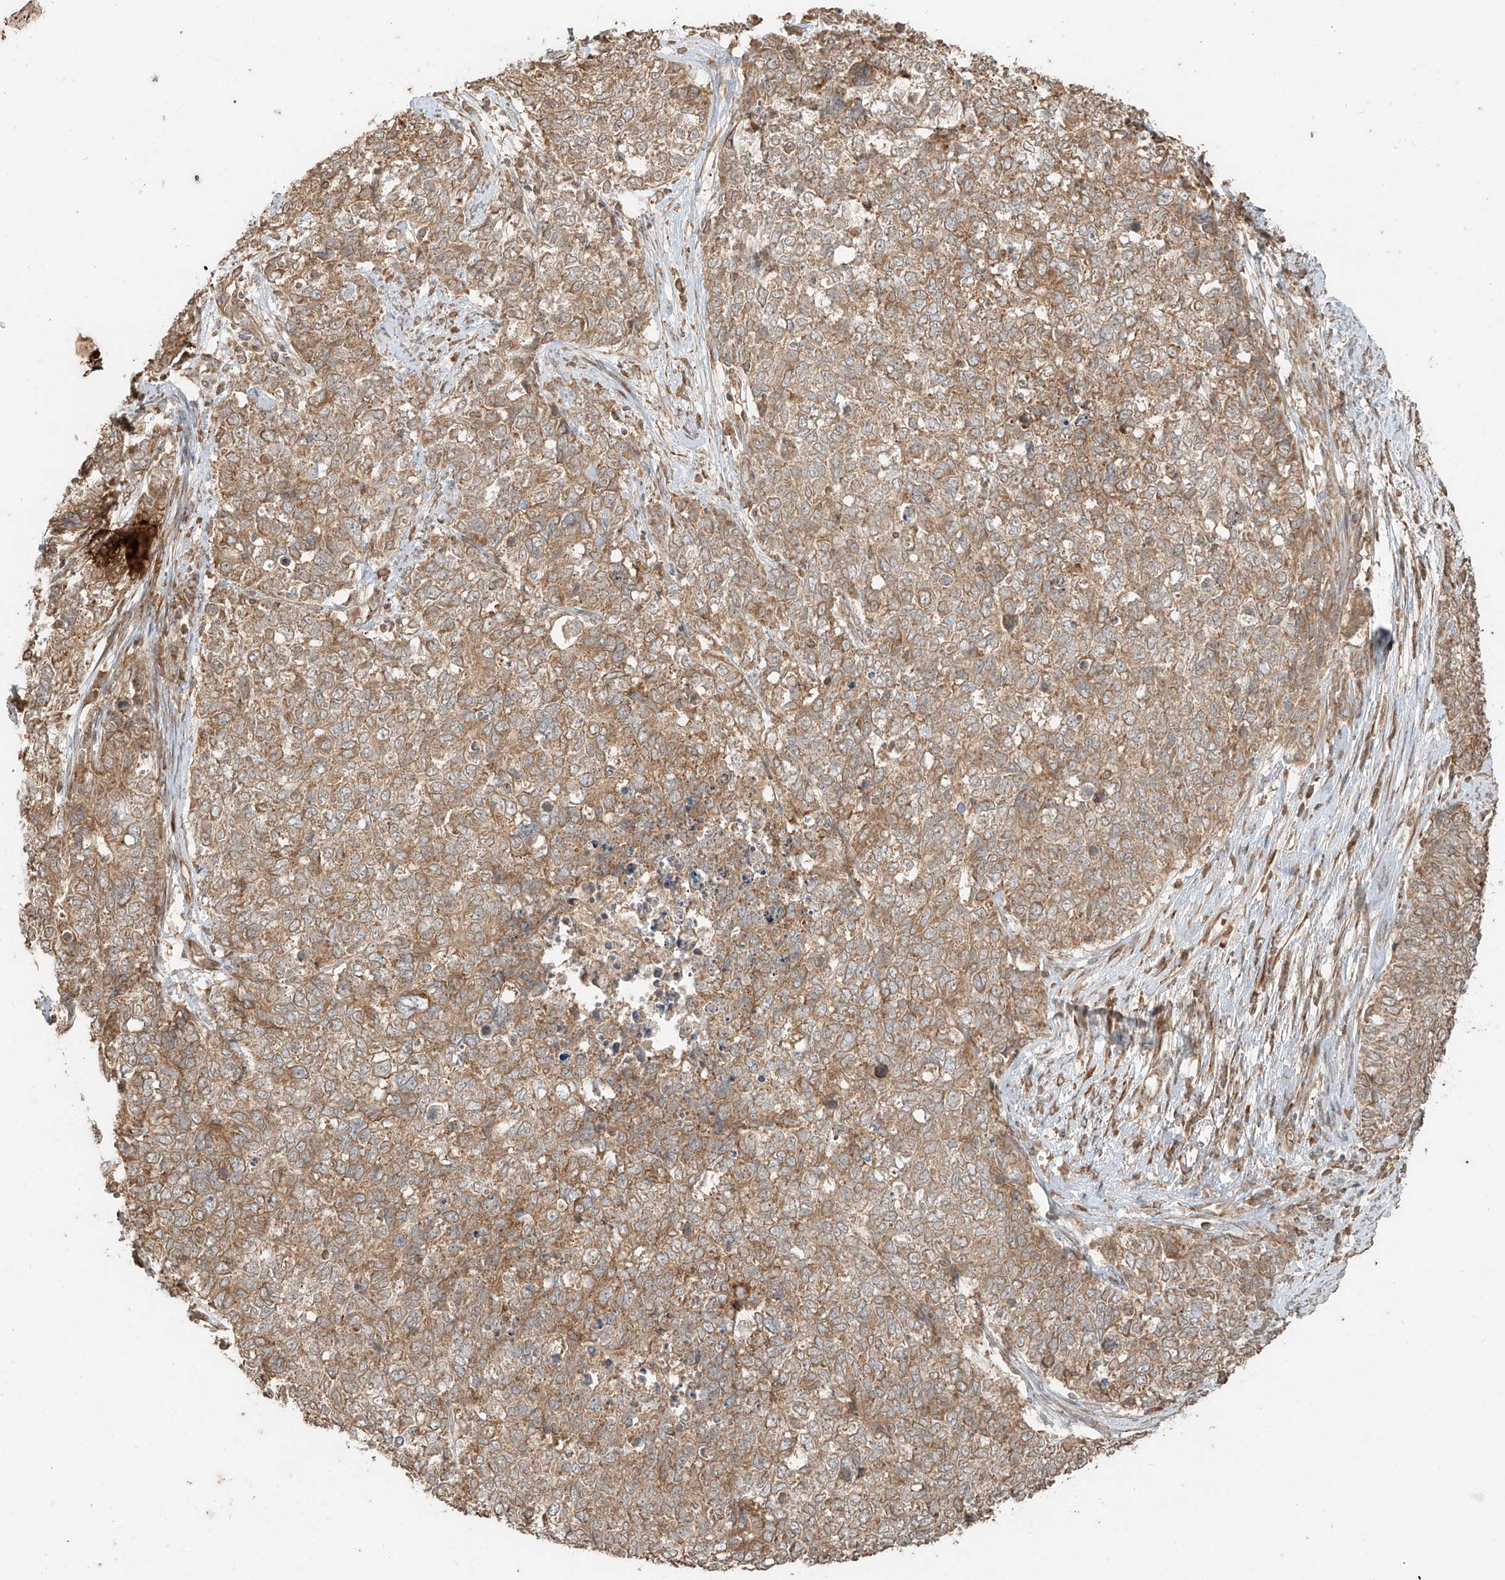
{"staining": {"intensity": "weak", "quantity": ">75%", "location": "cytoplasmic/membranous"}, "tissue": "cervical cancer", "cell_type": "Tumor cells", "image_type": "cancer", "snomed": [{"axis": "morphology", "description": "Squamous cell carcinoma, NOS"}, {"axis": "topography", "description": "Cervix"}], "caption": "Immunohistochemical staining of human cervical squamous cell carcinoma shows low levels of weak cytoplasmic/membranous protein staining in approximately >75% of tumor cells. The staining was performed using DAB, with brown indicating positive protein expression. Nuclei are stained blue with hematoxylin.", "gene": "ANKZF1", "patient": {"sex": "female", "age": 63}}